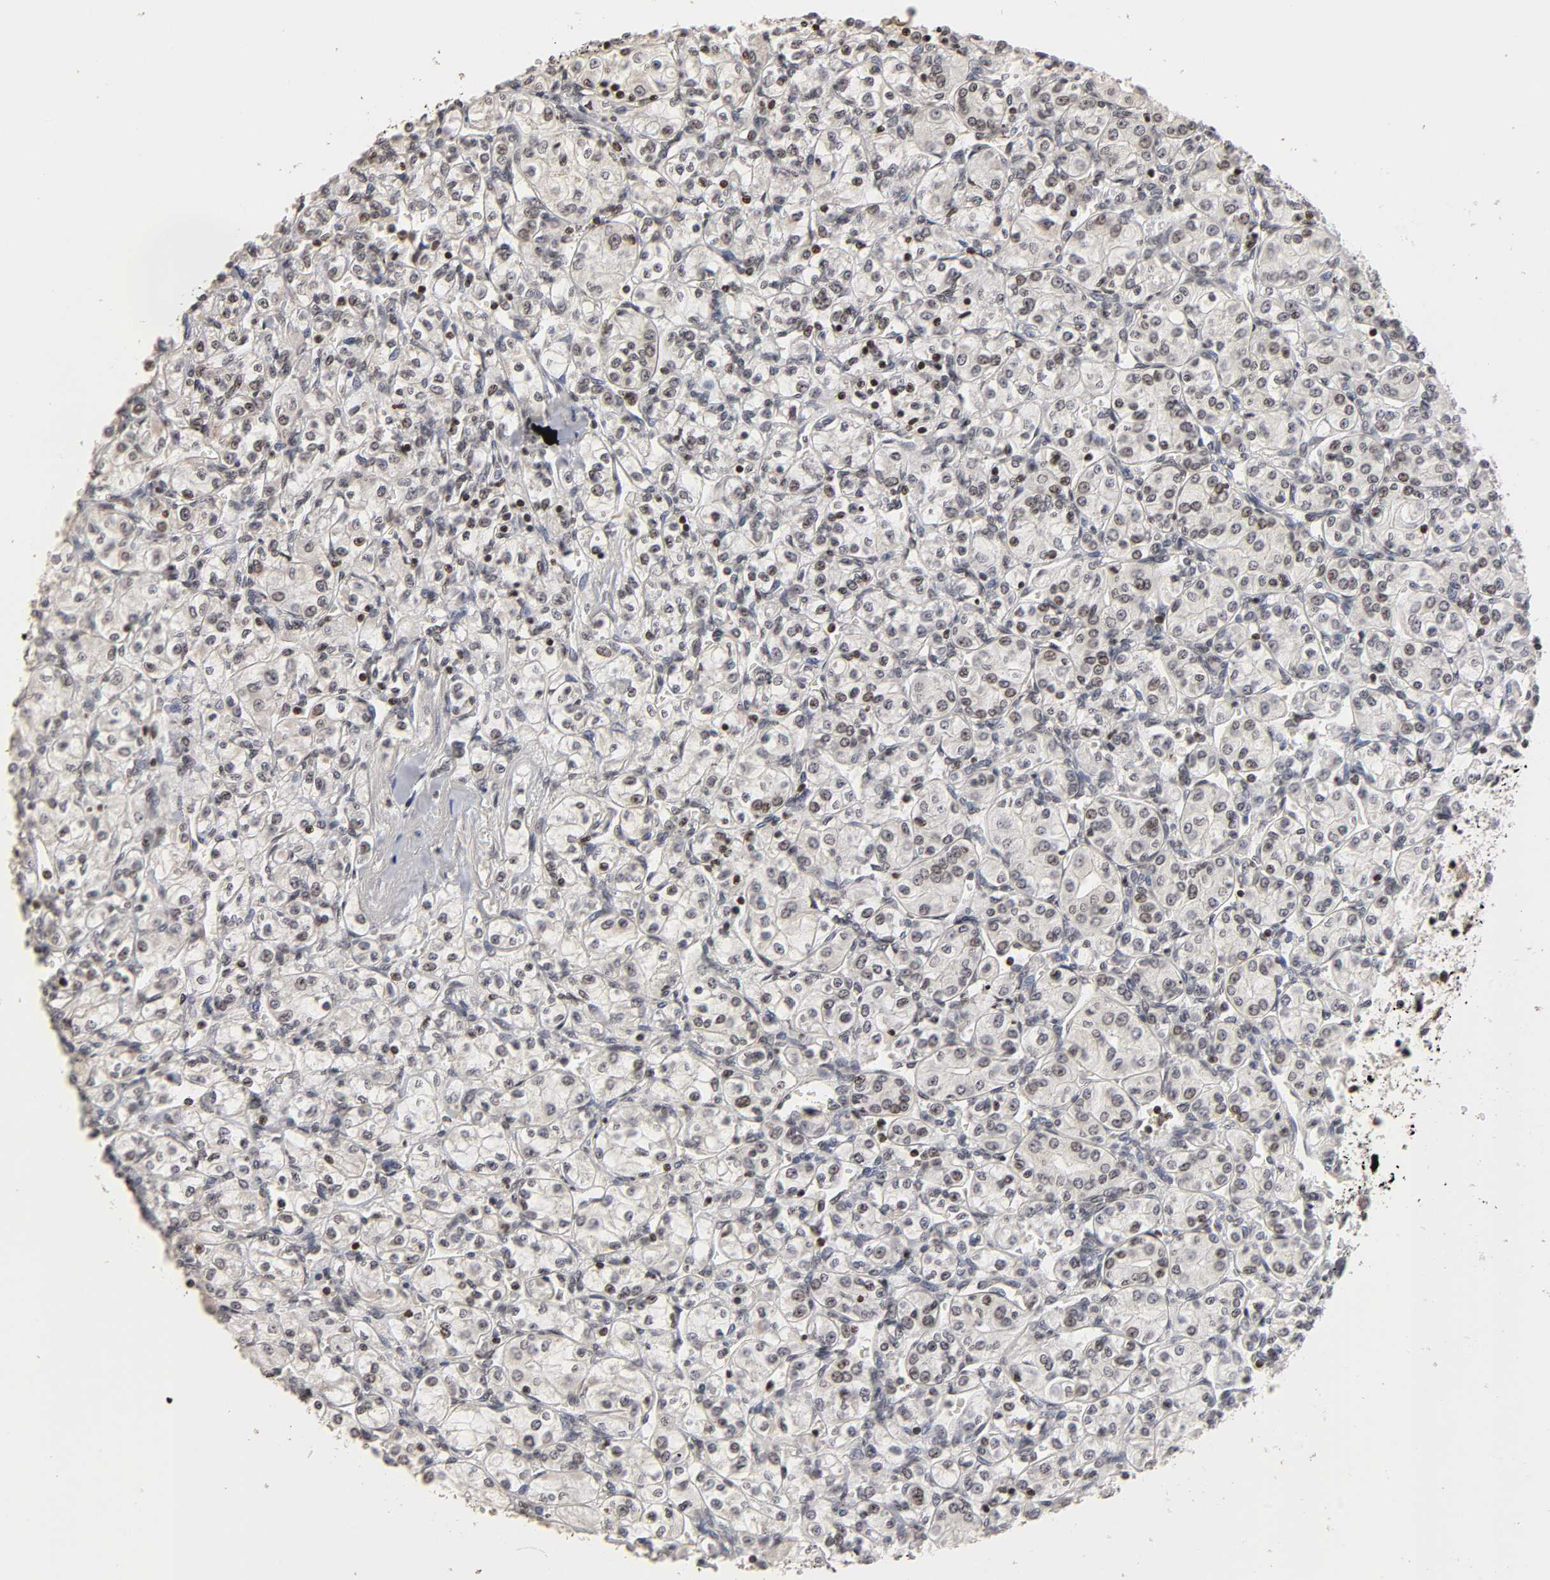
{"staining": {"intensity": "weak", "quantity": "<25%", "location": "nuclear"}, "tissue": "renal cancer", "cell_type": "Tumor cells", "image_type": "cancer", "snomed": [{"axis": "morphology", "description": "Adenocarcinoma, NOS"}, {"axis": "topography", "description": "Kidney"}], "caption": "The image demonstrates no significant positivity in tumor cells of renal cancer. (DAB immunohistochemistry visualized using brightfield microscopy, high magnification).", "gene": "ZNF473", "patient": {"sex": "male", "age": 77}}